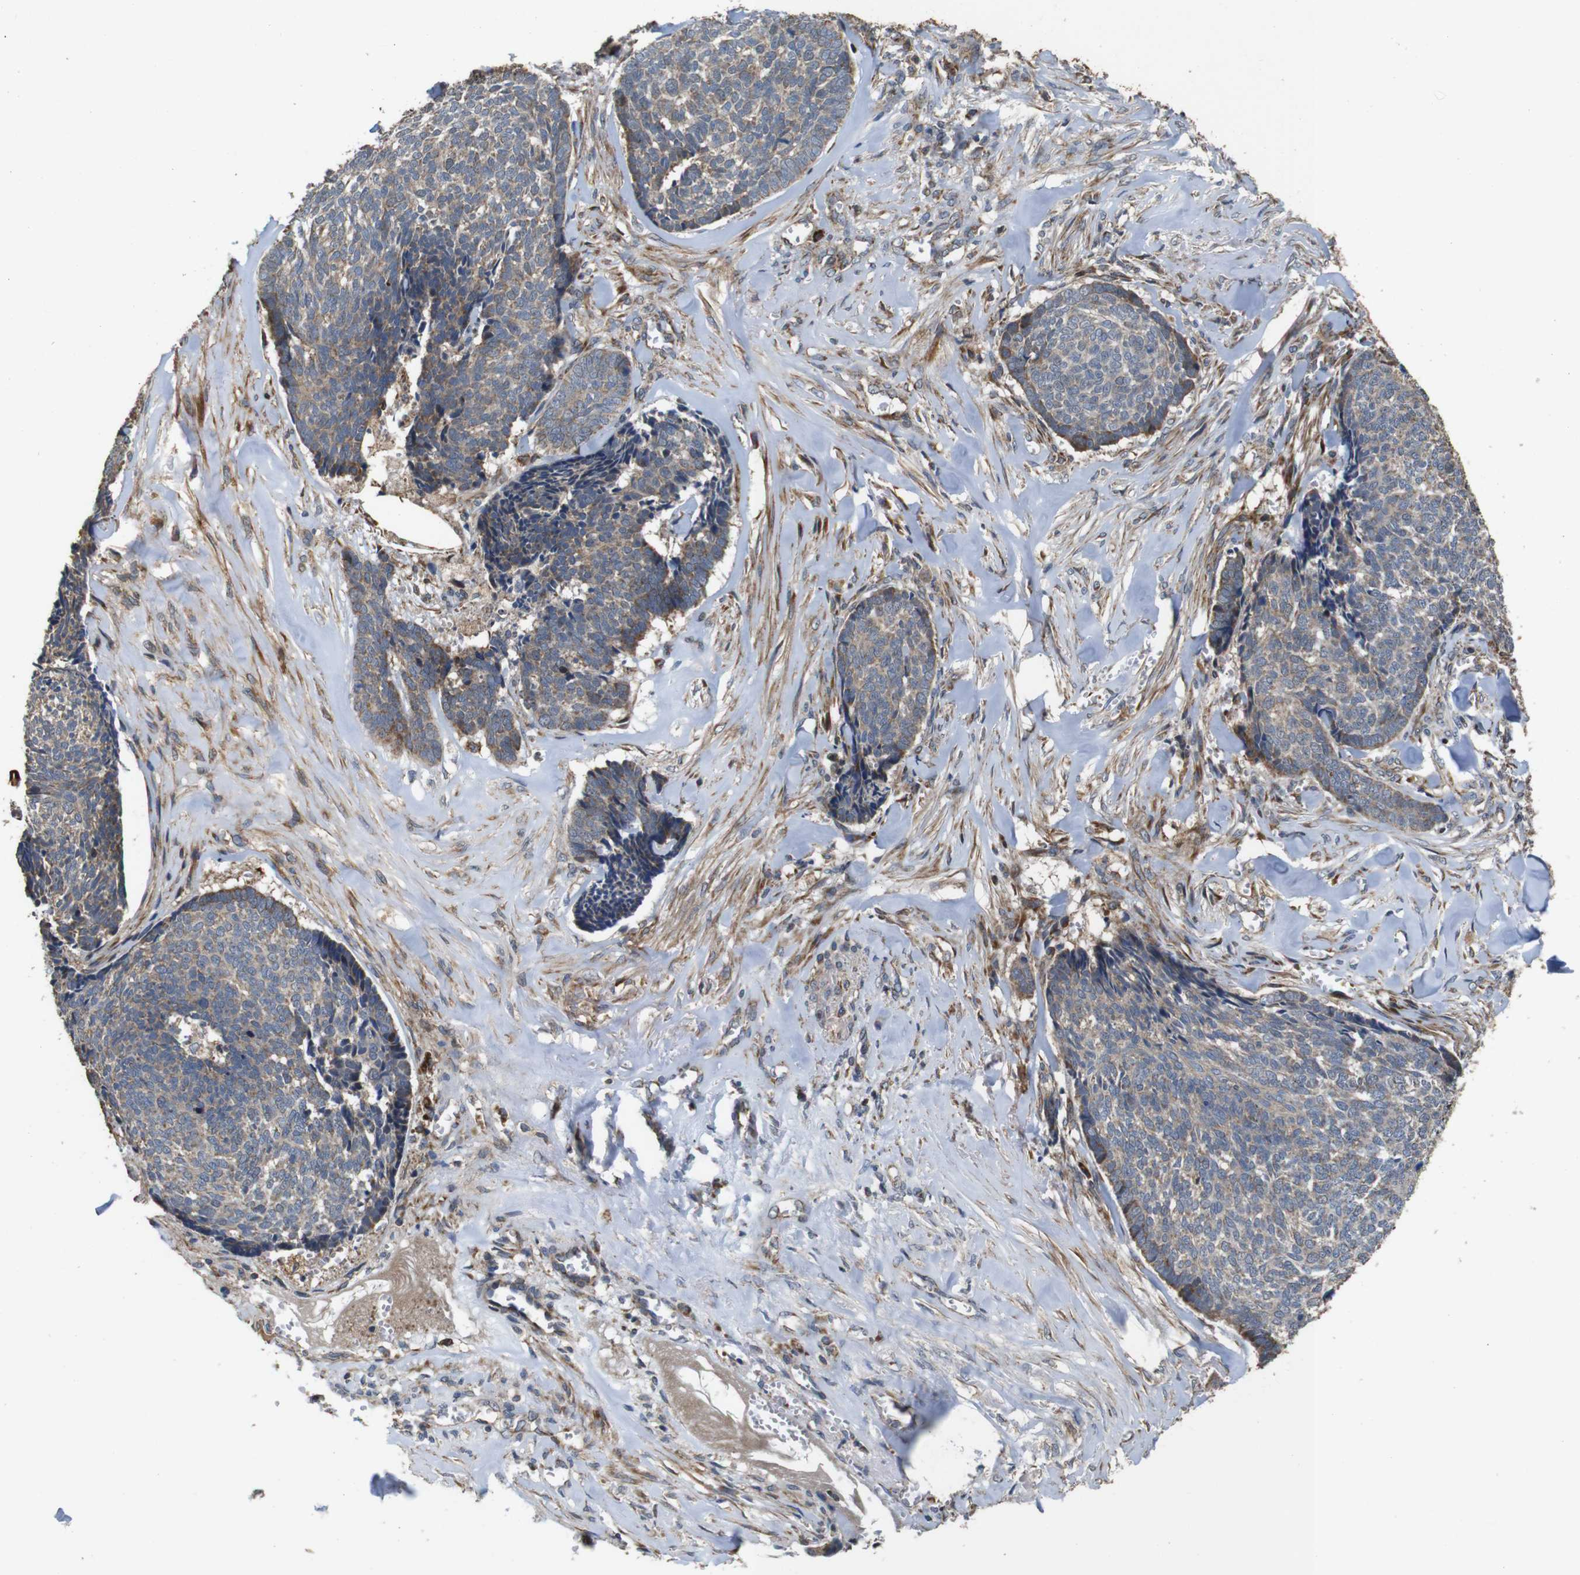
{"staining": {"intensity": "weak", "quantity": ">75%", "location": "cytoplasmic/membranous"}, "tissue": "skin cancer", "cell_type": "Tumor cells", "image_type": "cancer", "snomed": [{"axis": "morphology", "description": "Basal cell carcinoma"}, {"axis": "topography", "description": "Skin"}], "caption": "The image reveals a brown stain indicating the presence of a protein in the cytoplasmic/membranous of tumor cells in skin basal cell carcinoma. (IHC, brightfield microscopy, high magnification).", "gene": "SNN", "patient": {"sex": "male", "age": 84}}